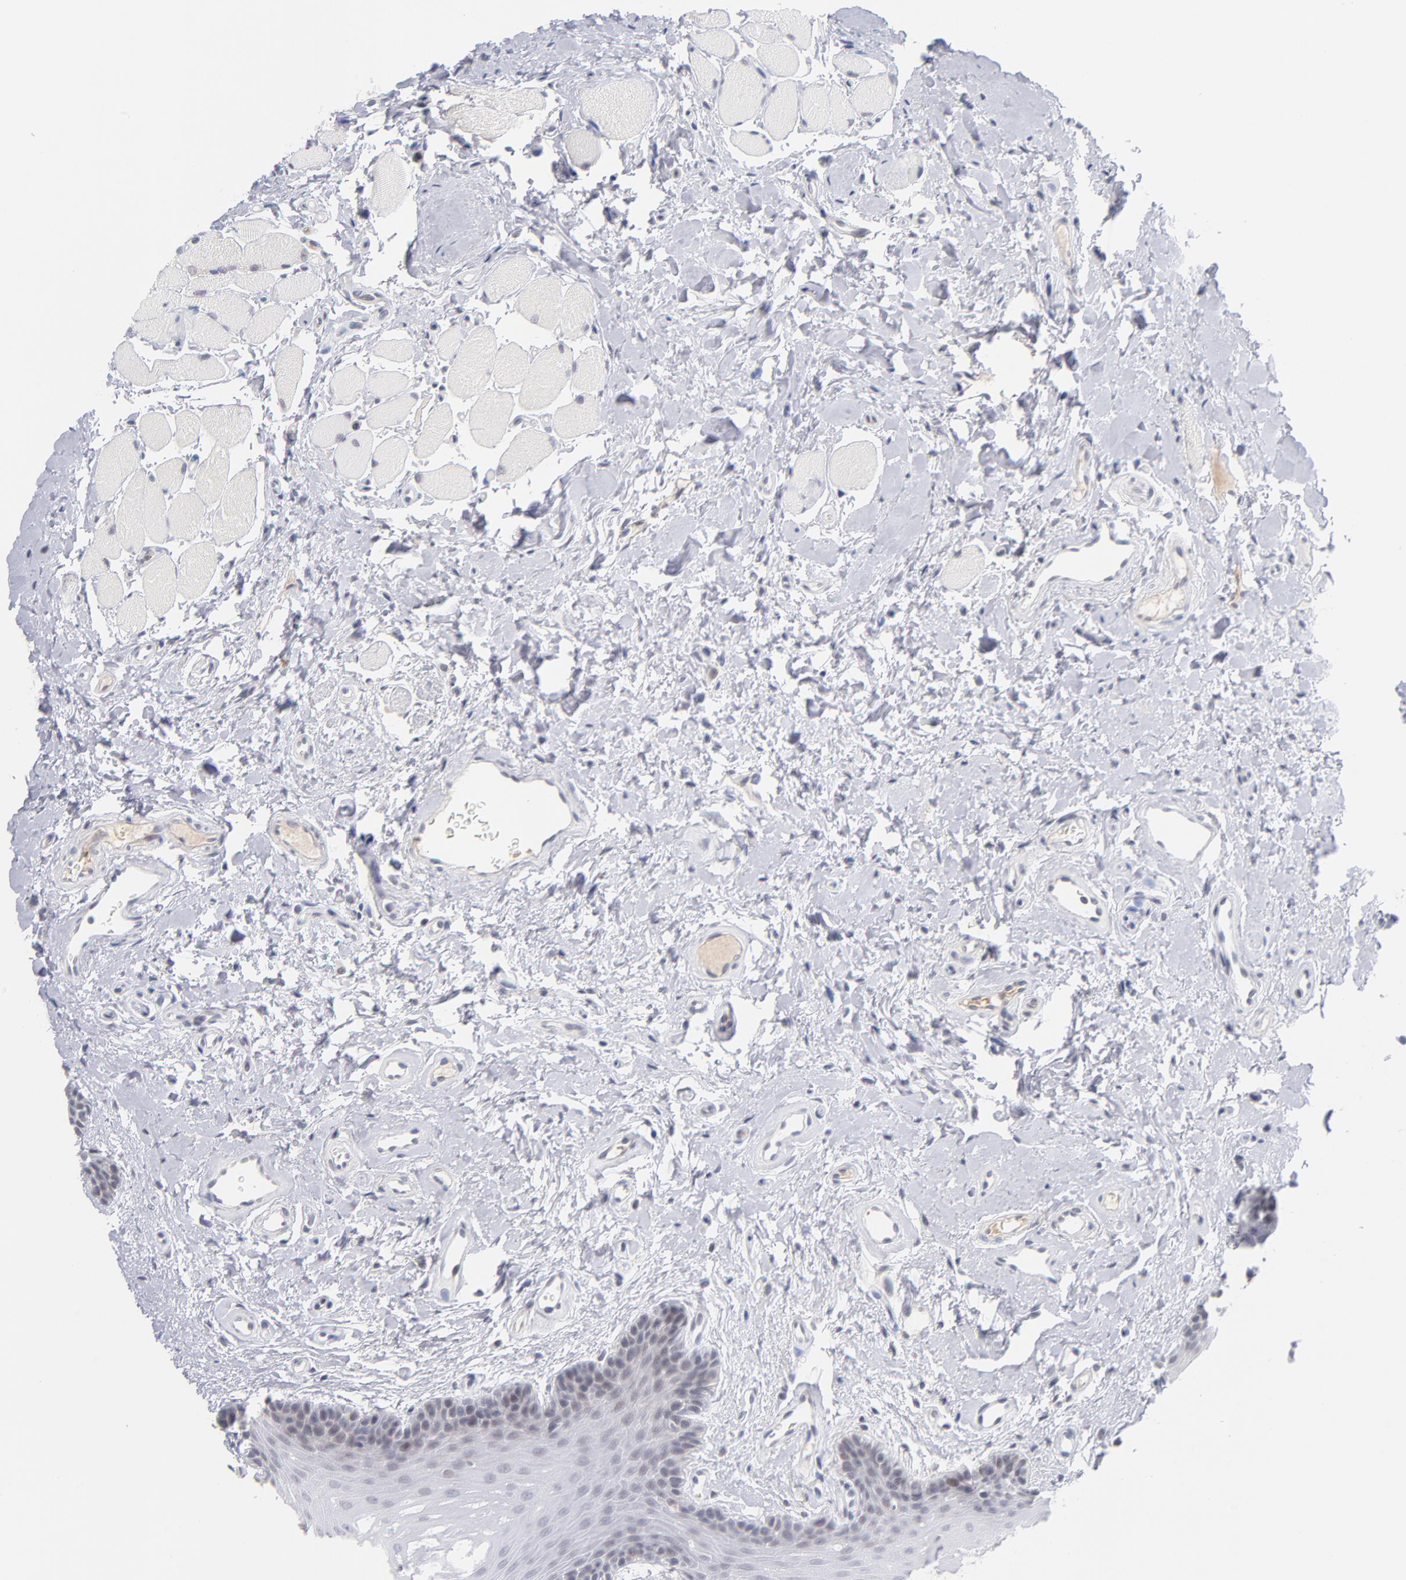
{"staining": {"intensity": "negative", "quantity": "none", "location": "none"}, "tissue": "oral mucosa", "cell_type": "Squamous epithelial cells", "image_type": "normal", "snomed": [{"axis": "morphology", "description": "Normal tissue, NOS"}, {"axis": "topography", "description": "Oral tissue"}], "caption": "IHC photomicrograph of benign oral mucosa: oral mucosa stained with DAB (3,3'-diaminobenzidine) demonstrates no significant protein positivity in squamous epithelial cells. (DAB immunohistochemistry (IHC) with hematoxylin counter stain).", "gene": "WSB1", "patient": {"sex": "male", "age": 62}}